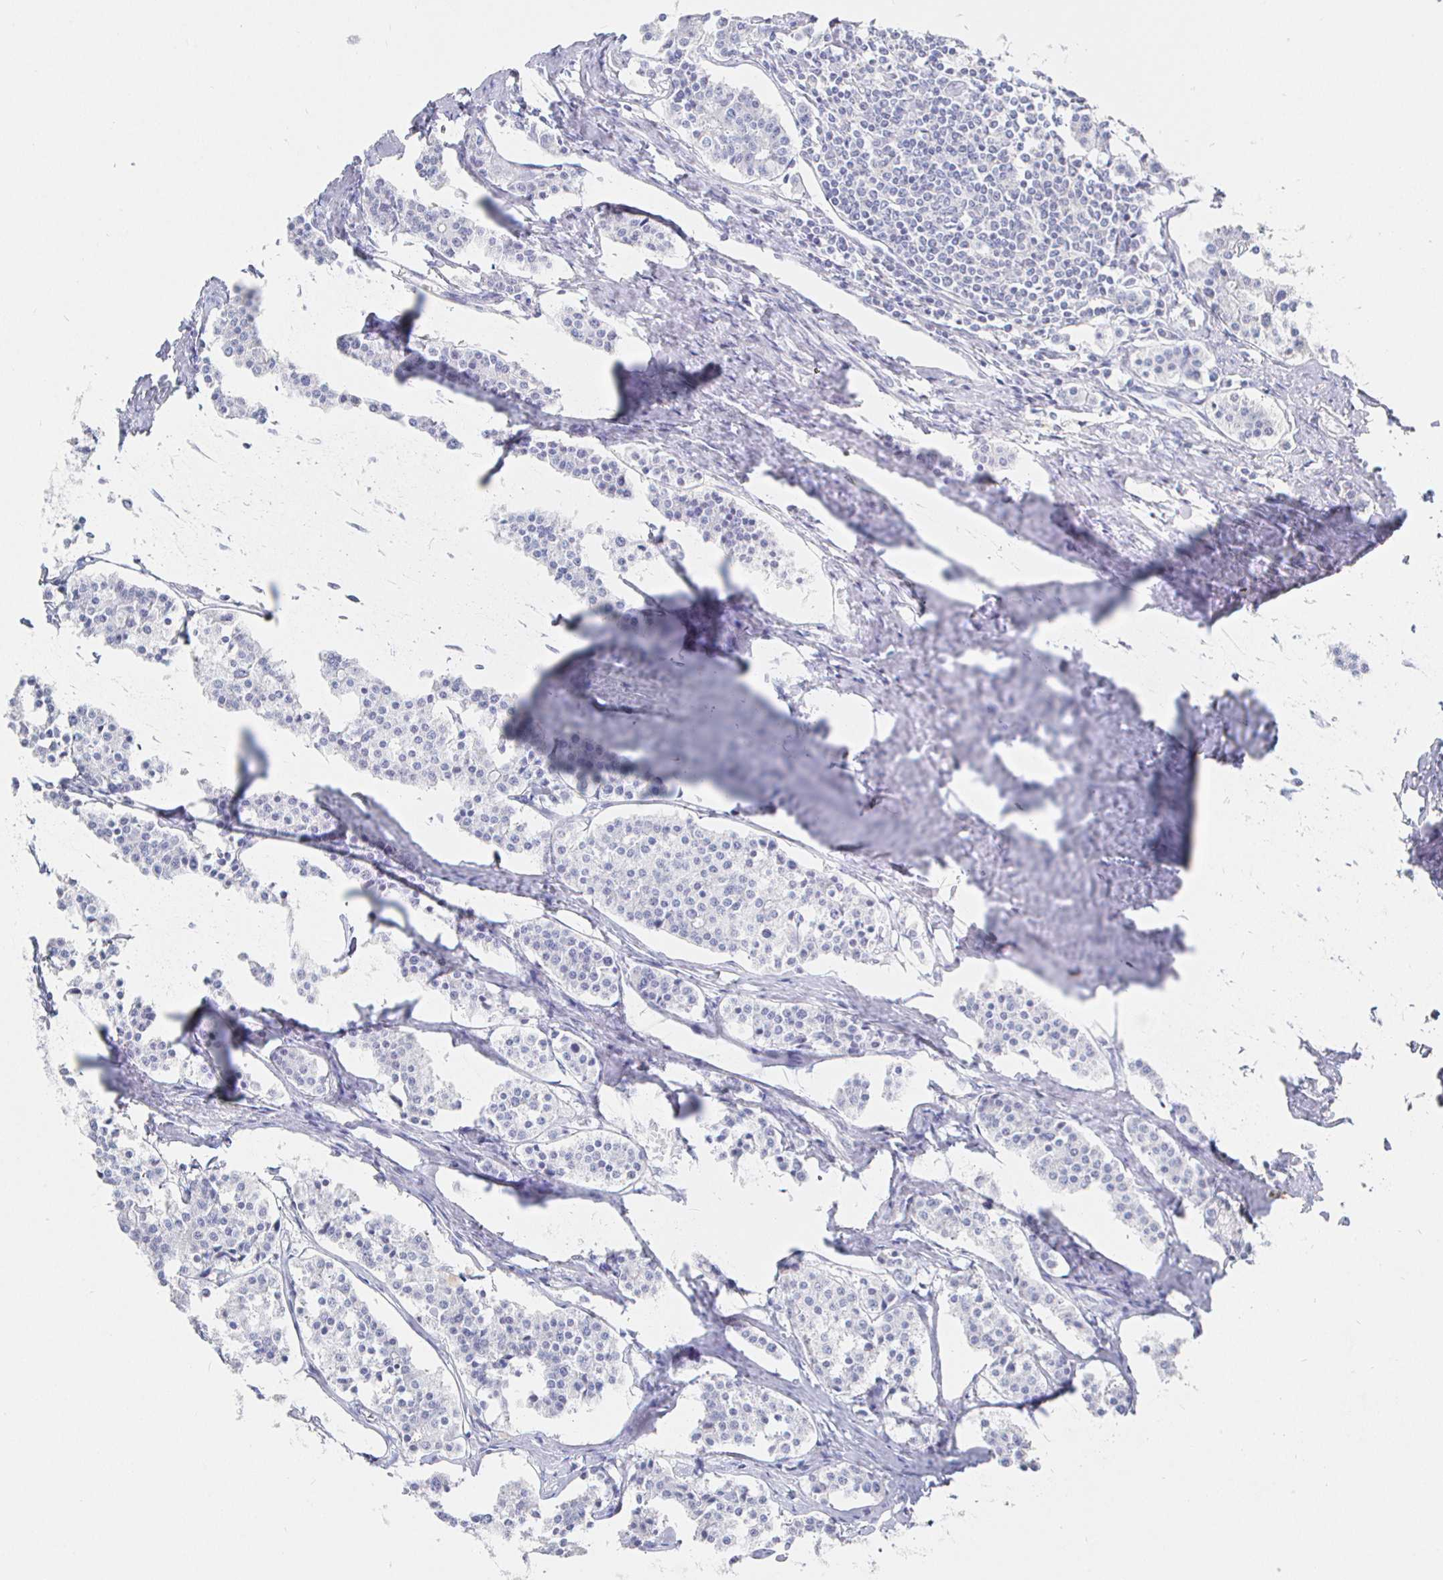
{"staining": {"intensity": "negative", "quantity": "none", "location": "none"}, "tissue": "carcinoid", "cell_type": "Tumor cells", "image_type": "cancer", "snomed": [{"axis": "morphology", "description": "Carcinoid, malignant, NOS"}, {"axis": "topography", "description": "Small intestine"}], "caption": "Immunohistochemistry (IHC) of carcinoid shows no staining in tumor cells. Brightfield microscopy of immunohistochemistry stained with DAB (3,3'-diaminobenzidine) (brown) and hematoxylin (blue), captured at high magnification.", "gene": "LRRC23", "patient": {"sex": "male", "age": 63}}